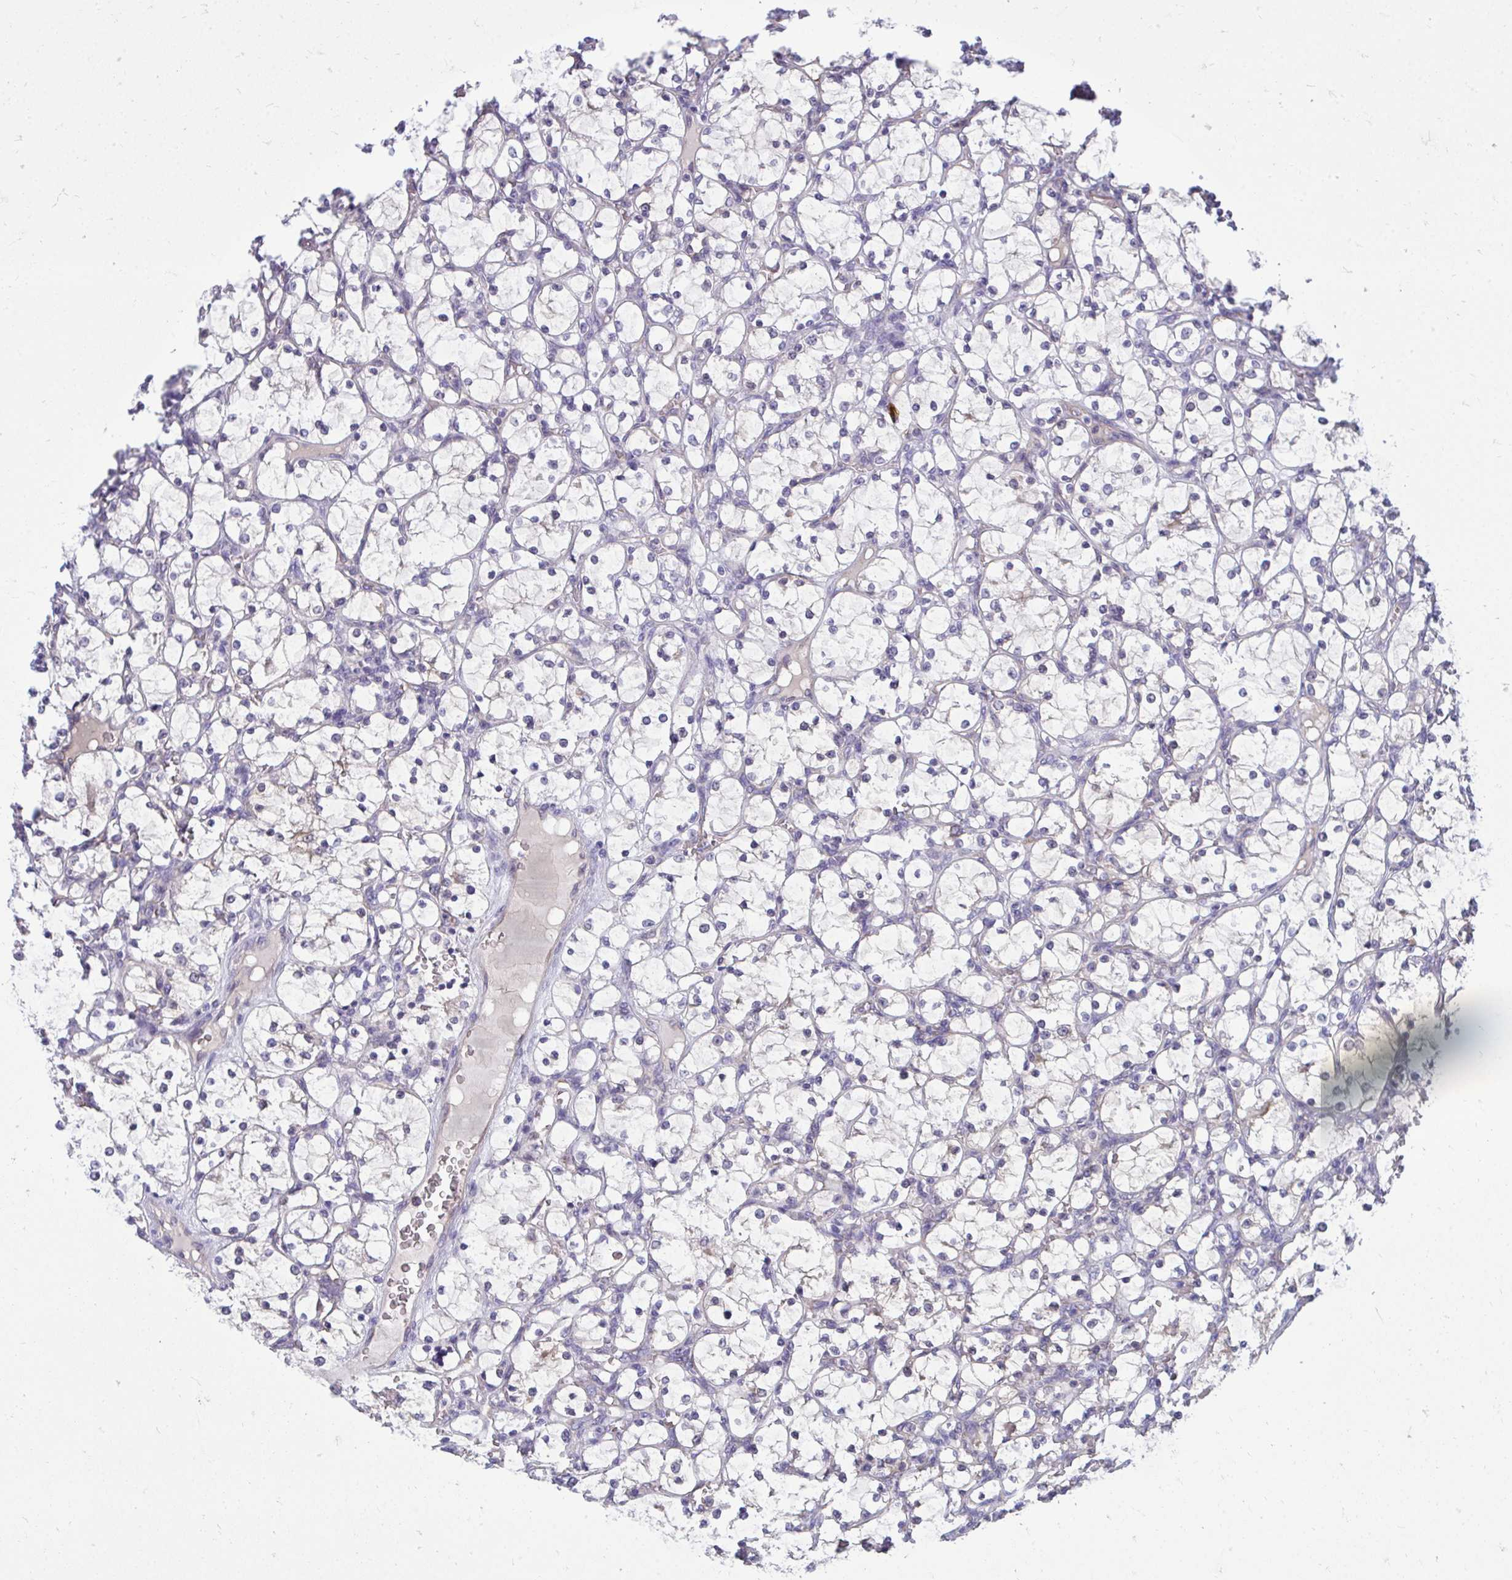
{"staining": {"intensity": "negative", "quantity": "none", "location": "none"}, "tissue": "renal cancer", "cell_type": "Tumor cells", "image_type": "cancer", "snomed": [{"axis": "morphology", "description": "Adenocarcinoma, NOS"}, {"axis": "topography", "description": "Kidney"}], "caption": "Tumor cells show no significant staining in renal cancer (adenocarcinoma).", "gene": "FABP3", "patient": {"sex": "female", "age": 69}}